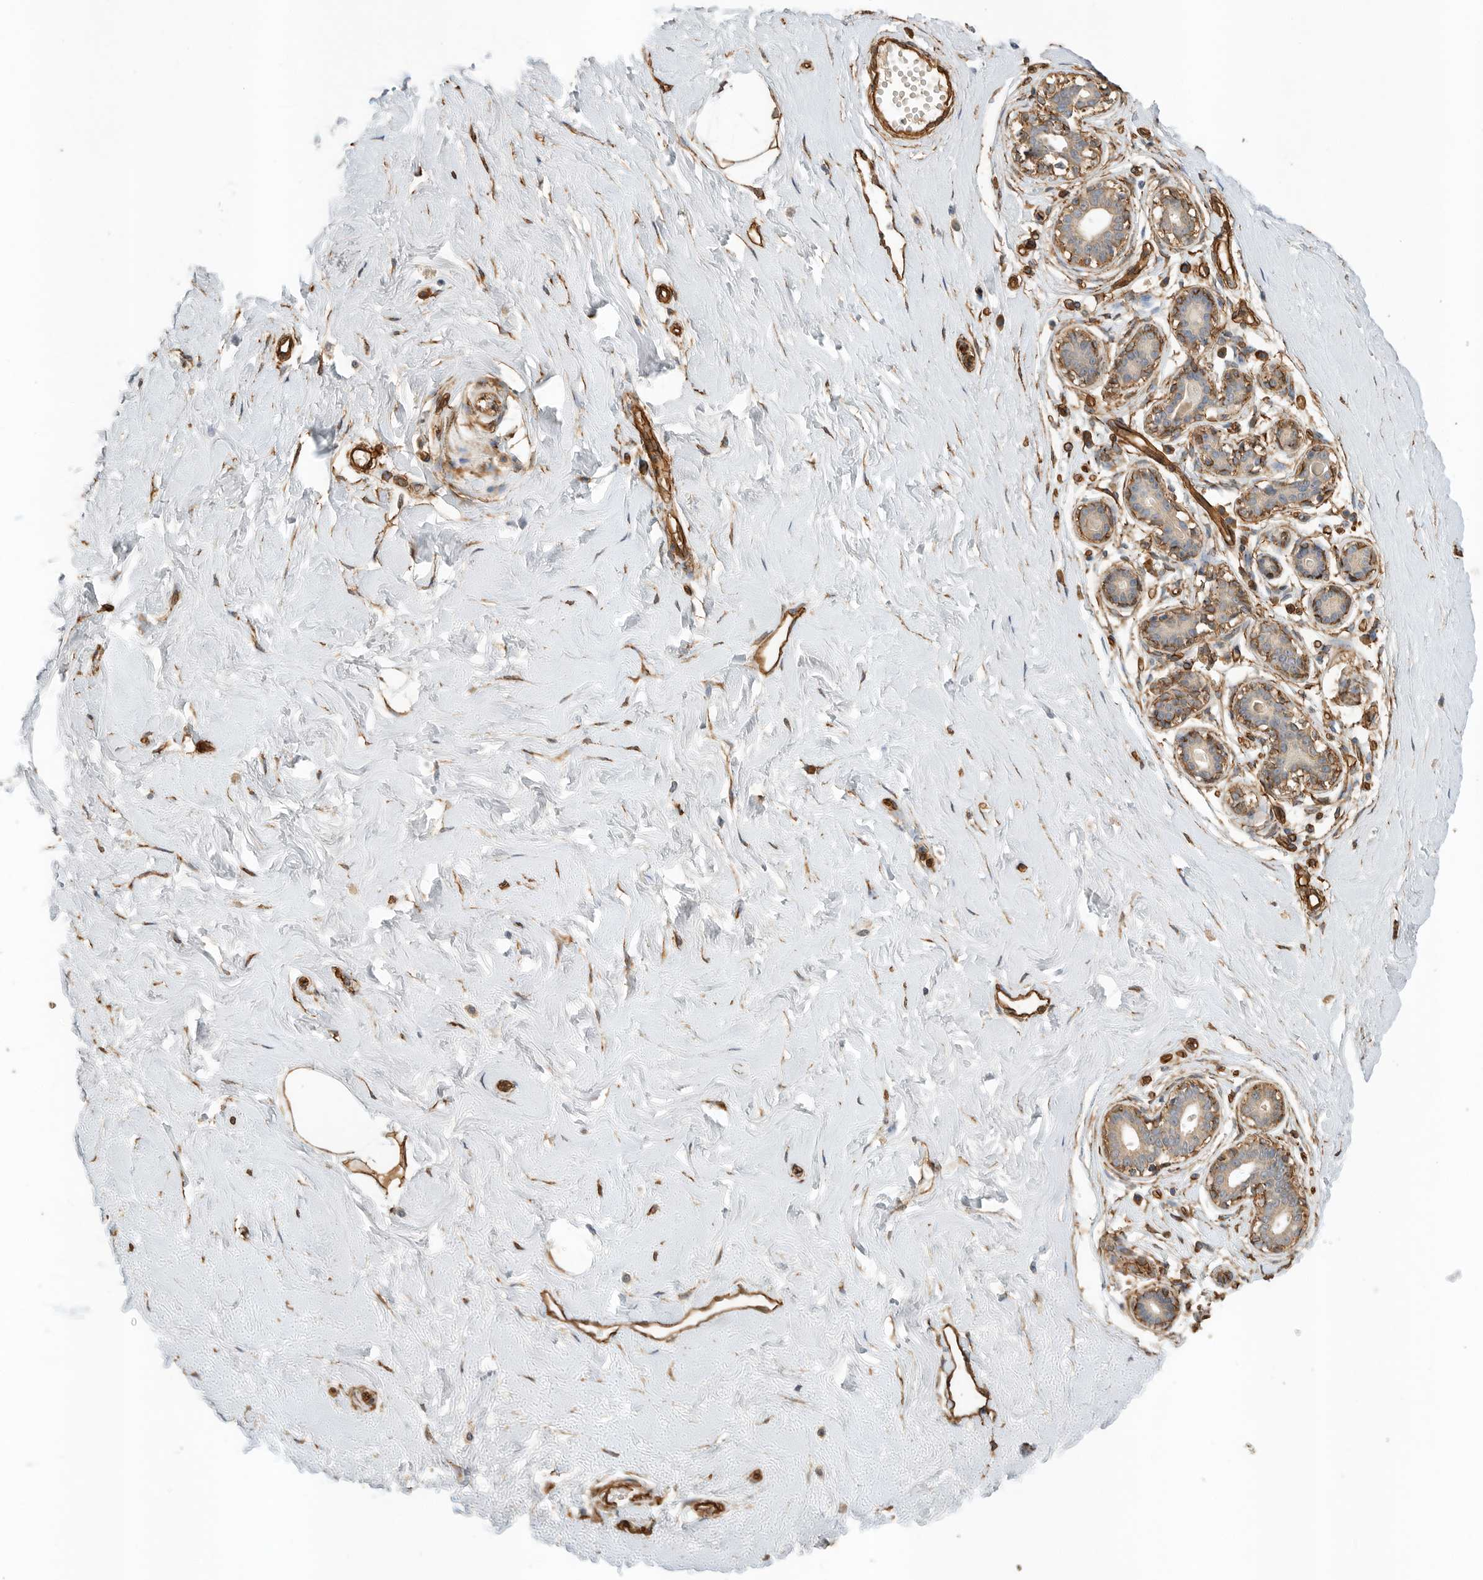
{"staining": {"intensity": "moderate", "quantity": ">75%", "location": "cytoplasmic/membranous"}, "tissue": "breast", "cell_type": "Adipocytes", "image_type": "normal", "snomed": [{"axis": "morphology", "description": "Normal tissue, NOS"}, {"axis": "morphology", "description": "Adenoma, NOS"}, {"axis": "topography", "description": "Breast"}], "caption": "The photomicrograph exhibits immunohistochemical staining of normal breast. There is moderate cytoplasmic/membranous positivity is appreciated in approximately >75% of adipocytes.", "gene": "JMJD4", "patient": {"sex": "female", "age": 23}}